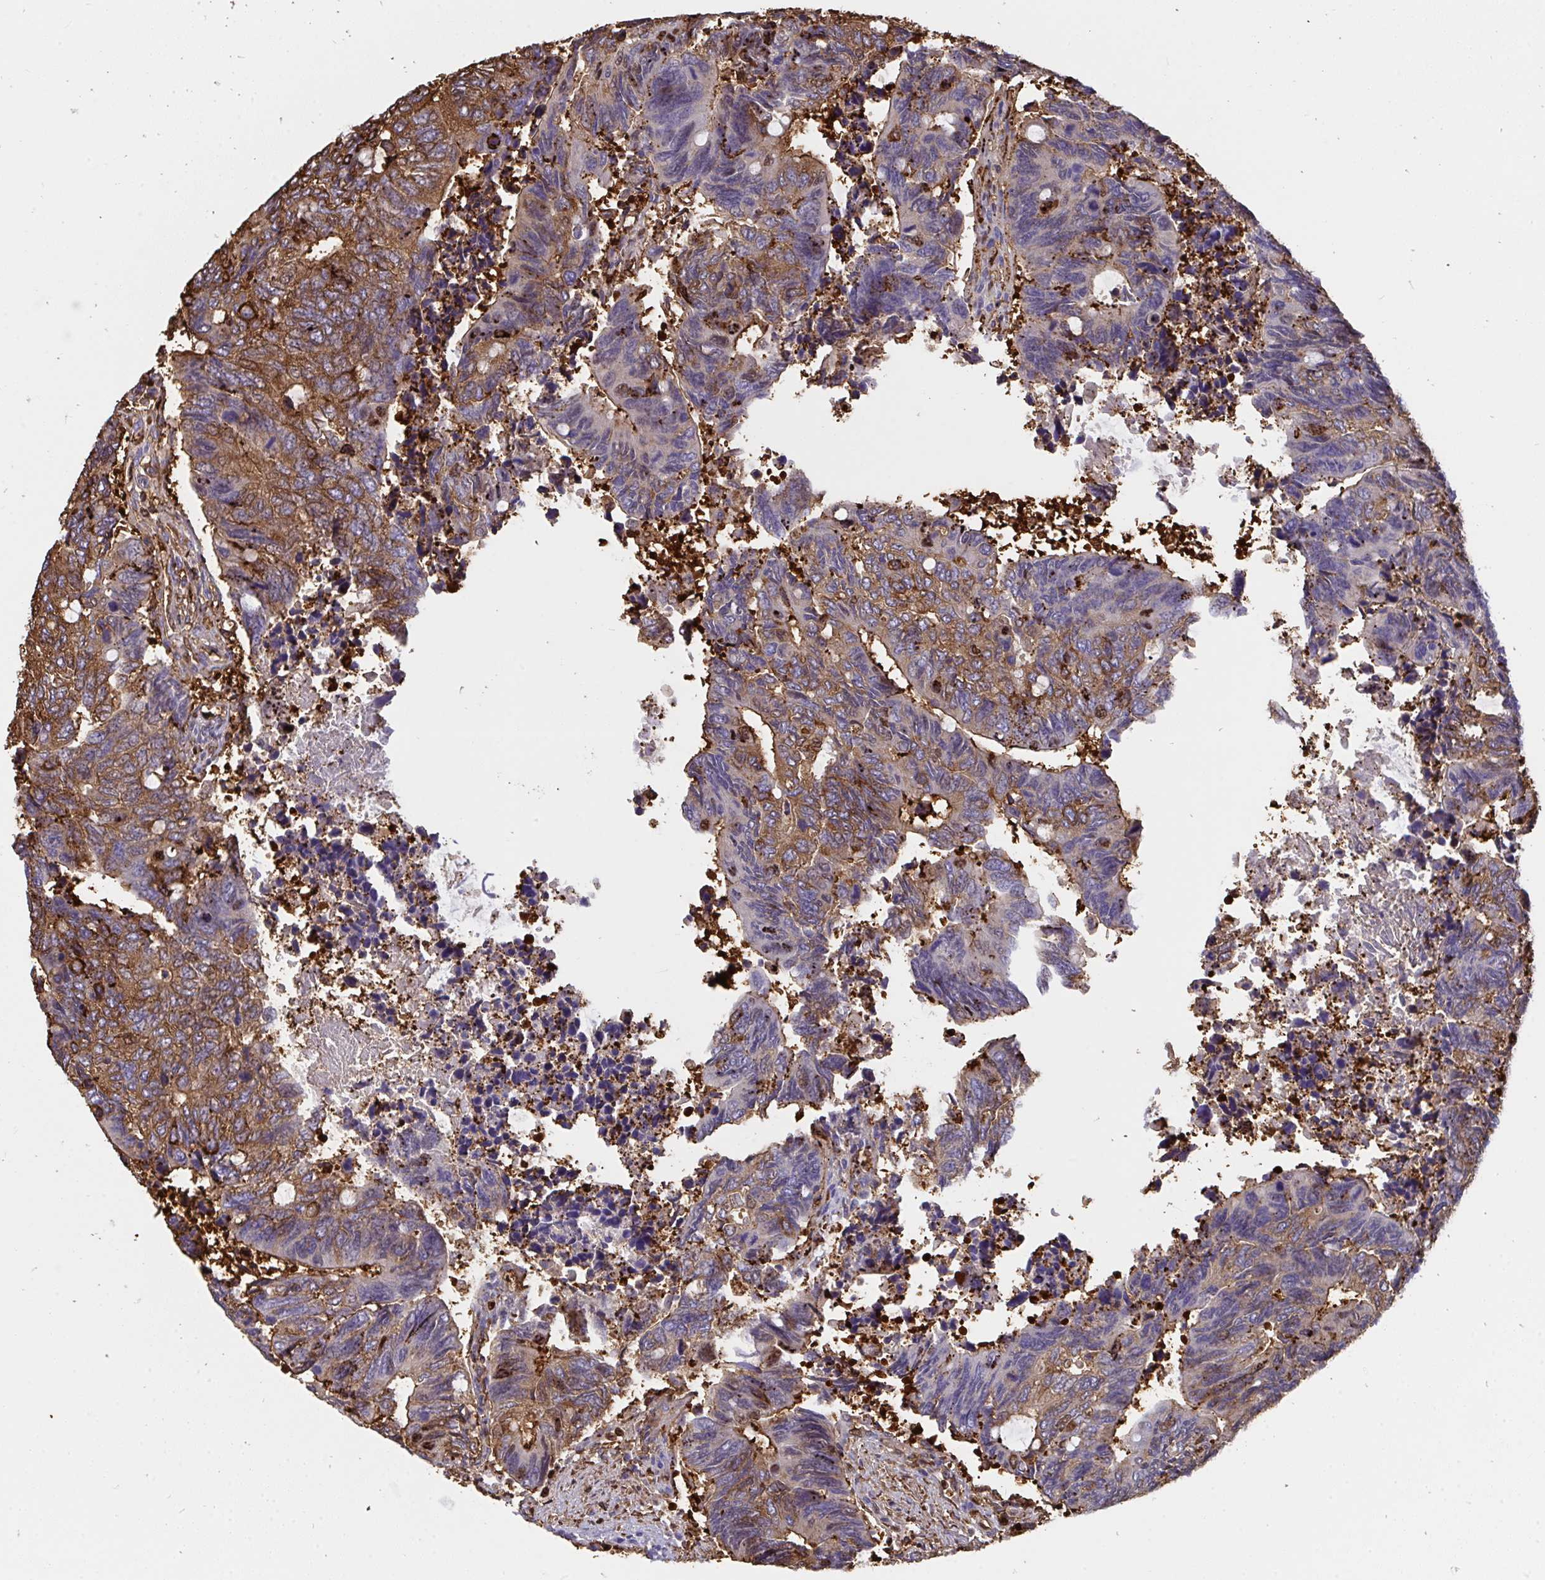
{"staining": {"intensity": "moderate", "quantity": "25%-75%", "location": "cytoplasmic/membranous"}, "tissue": "colorectal cancer", "cell_type": "Tumor cells", "image_type": "cancer", "snomed": [{"axis": "morphology", "description": "Adenocarcinoma, NOS"}, {"axis": "topography", "description": "Colon"}], "caption": "The immunohistochemical stain shows moderate cytoplasmic/membranous positivity in tumor cells of colorectal cancer (adenocarcinoma) tissue.", "gene": "CFL1", "patient": {"sex": "male", "age": 87}}